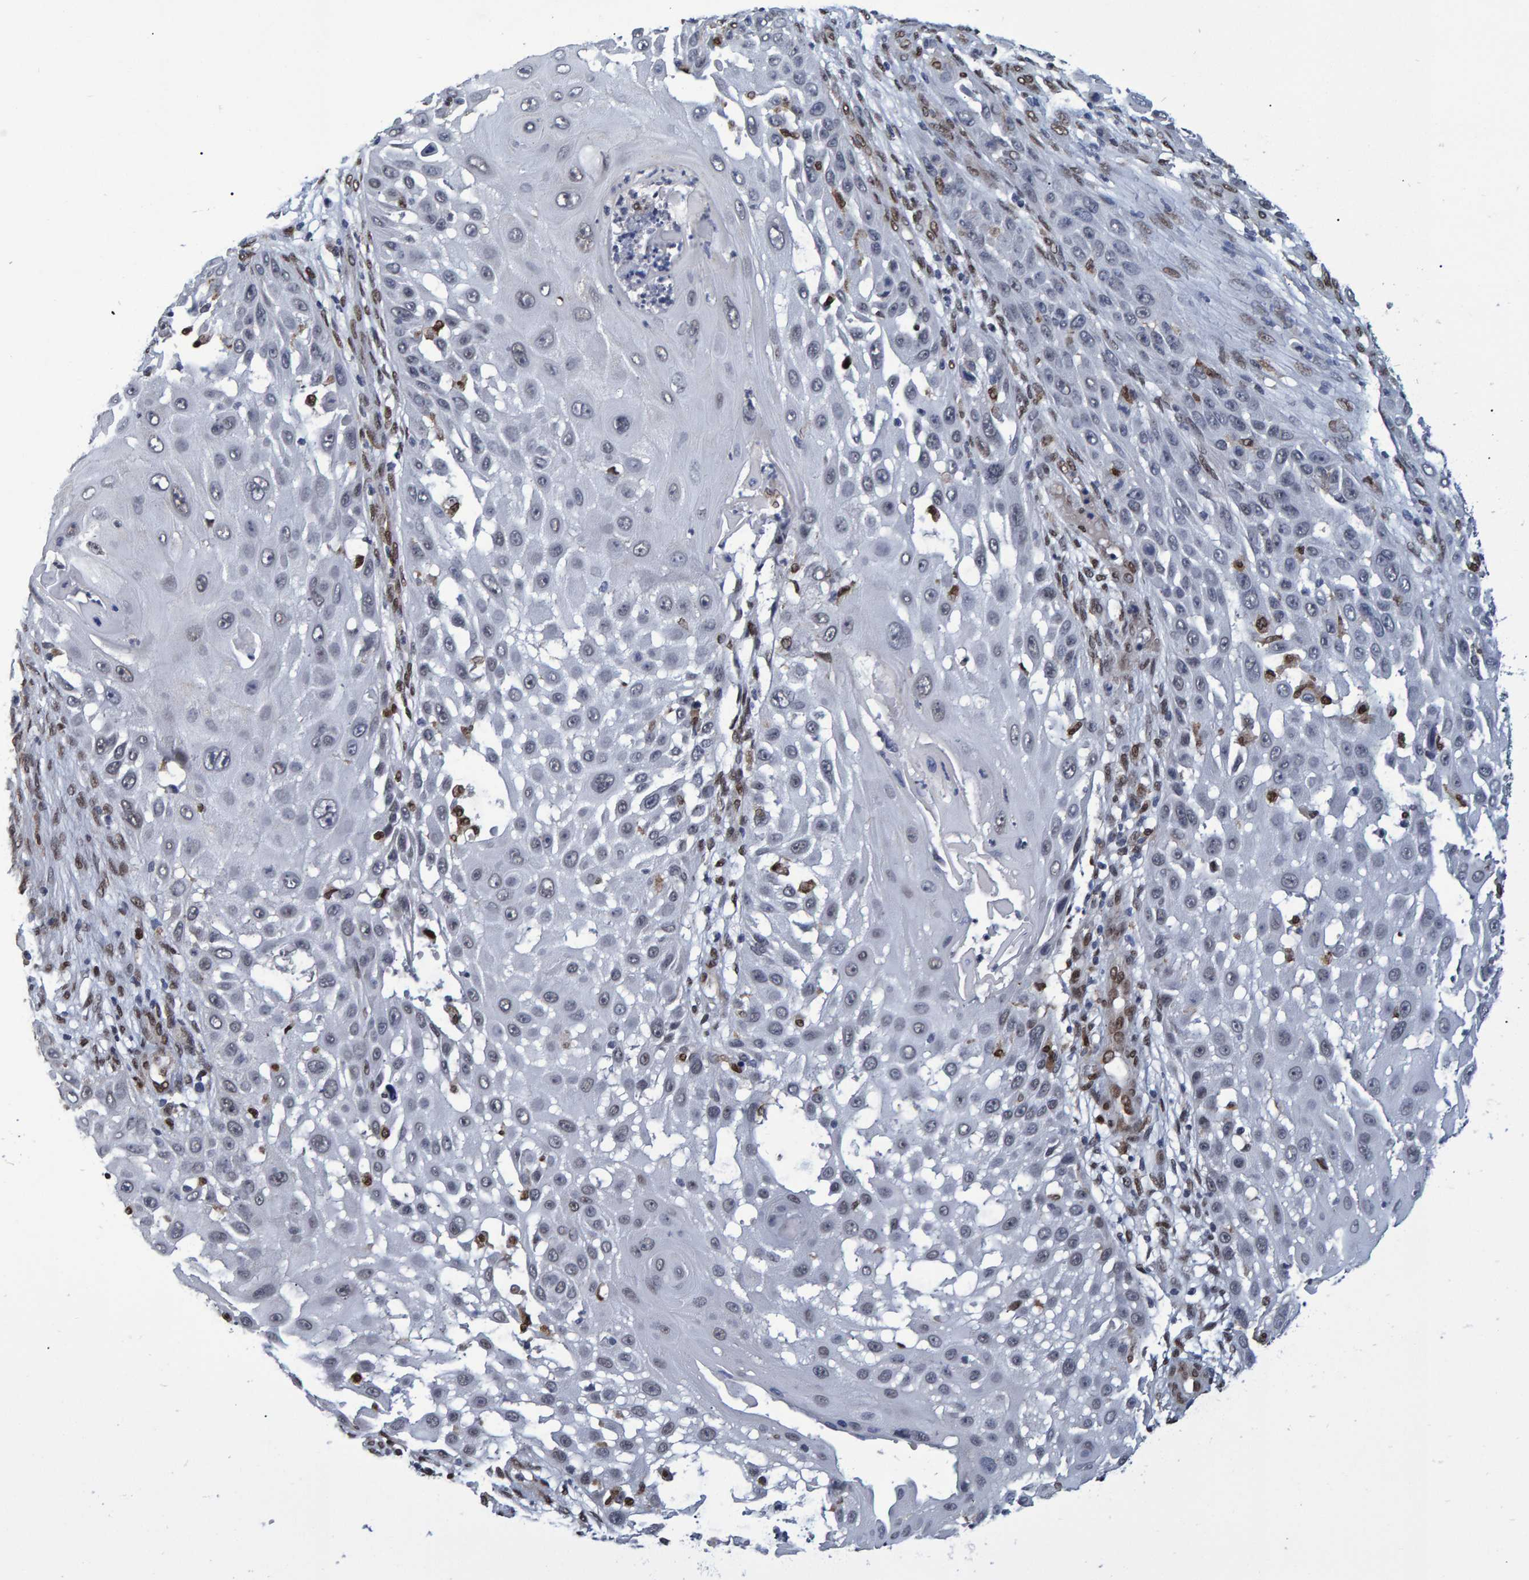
{"staining": {"intensity": "negative", "quantity": "none", "location": "none"}, "tissue": "skin cancer", "cell_type": "Tumor cells", "image_type": "cancer", "snomed": [{"axis": "morphology", "description": "Squamous cell carcinoma, NOS"}, {"axis": "topography", "description": "Skin"}], "caption": "A micrograph of skin cancer stained for a protein exhibits no brown staining in tumor cells.", "gene": "QKI", "patient": {"sex": "female", "age": 44}}